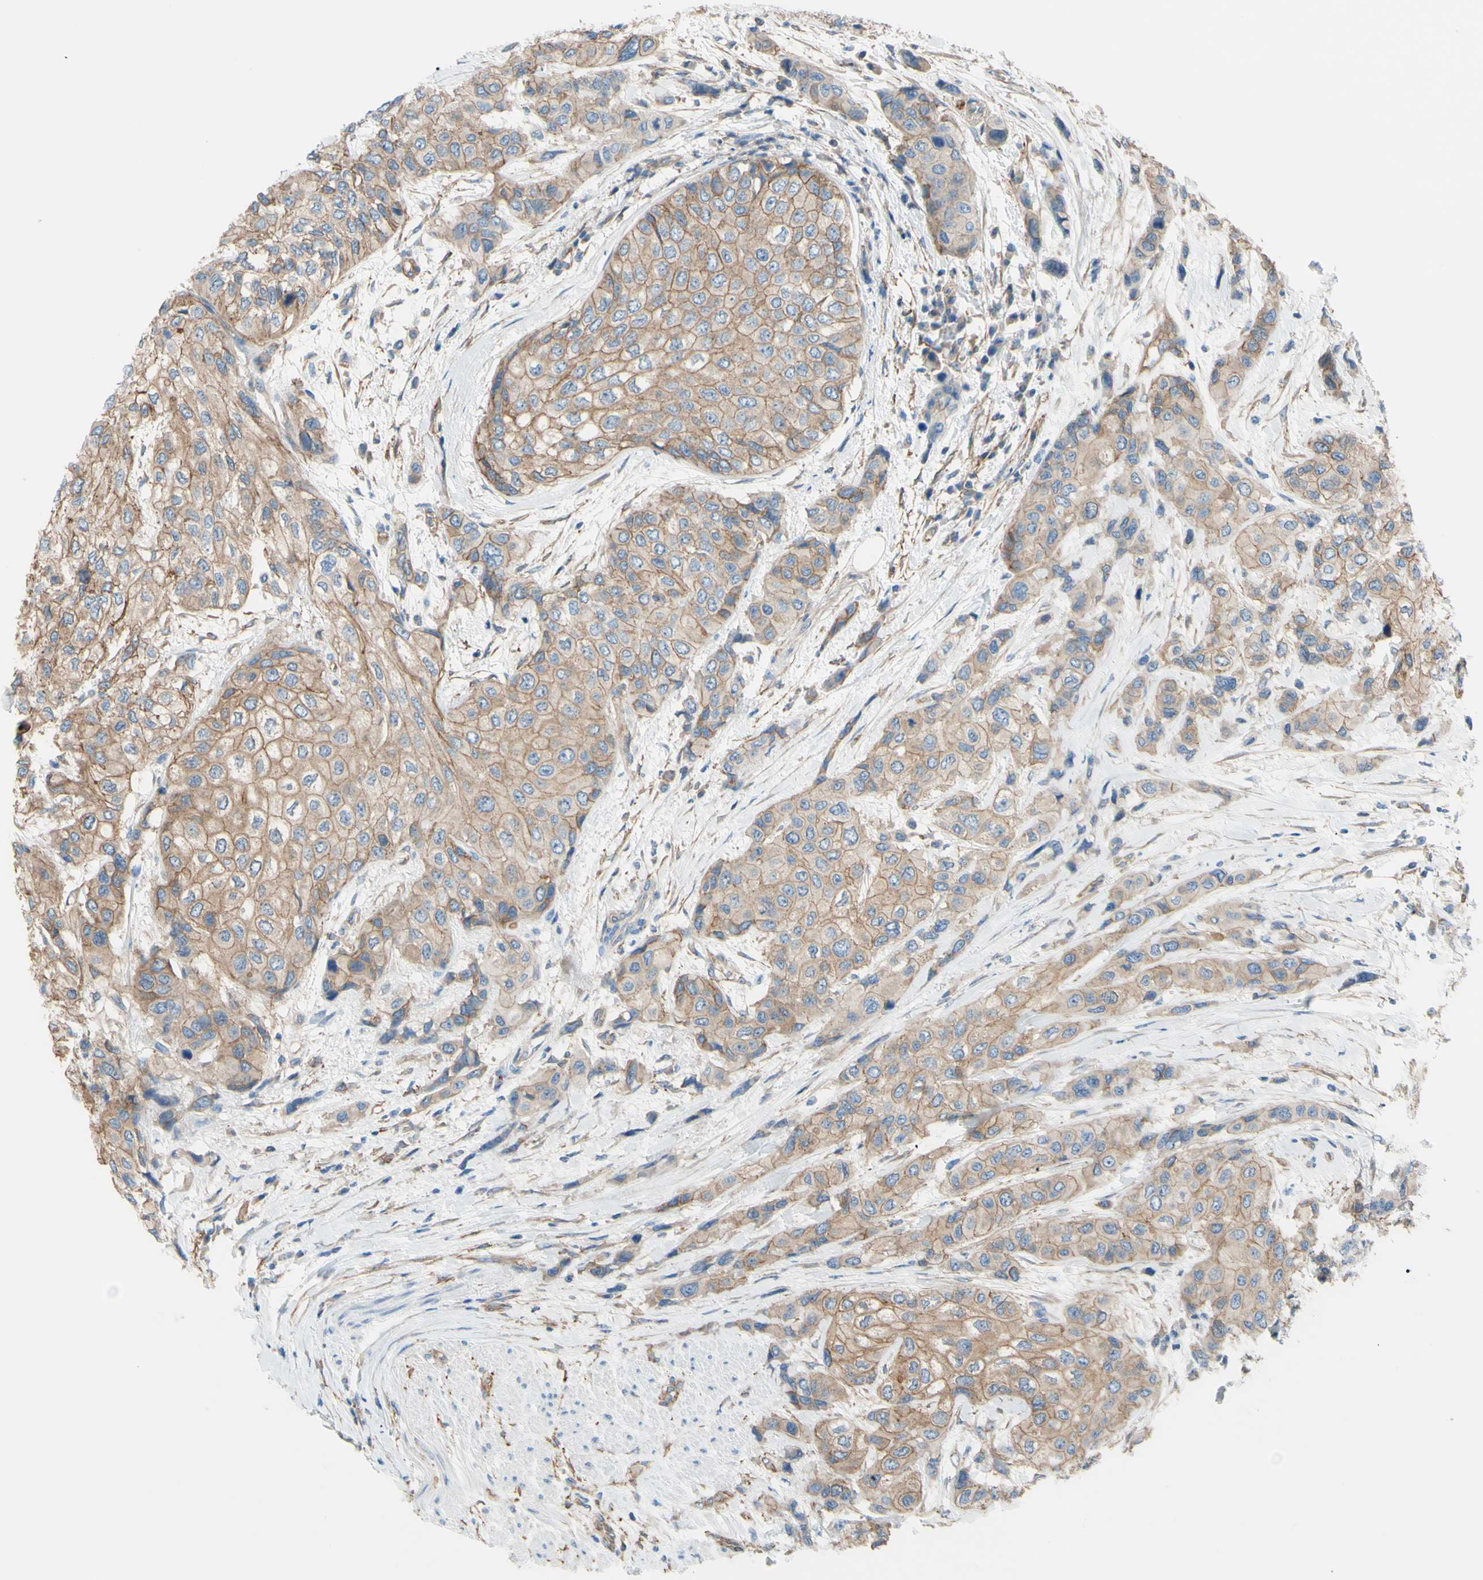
{"staining": {"intensity": "weak", "quantity": ">75%", "location": "cytoplasmic/membranous"}, "tissue": "urothelial cancer", "cell_type": "Tumor cells", "image_type": "cancer", "snomed": [{"axis": "morphology", "description": "Urothelial carcinoma, High grade"}, {"axis": "topography", "description": "Urinary bladder"}], "caption": "Urothelial carcinoma (high-grade) tissue shows weak cytoplasmic/membranous expression in approximately >75% of tumor cells, visualized by immunohistochemistry. (DAB = brown stain, brightfield microscopy at high magnification).", "gene": "ADD1", "patient": {"sex": "female", "age": 56}}